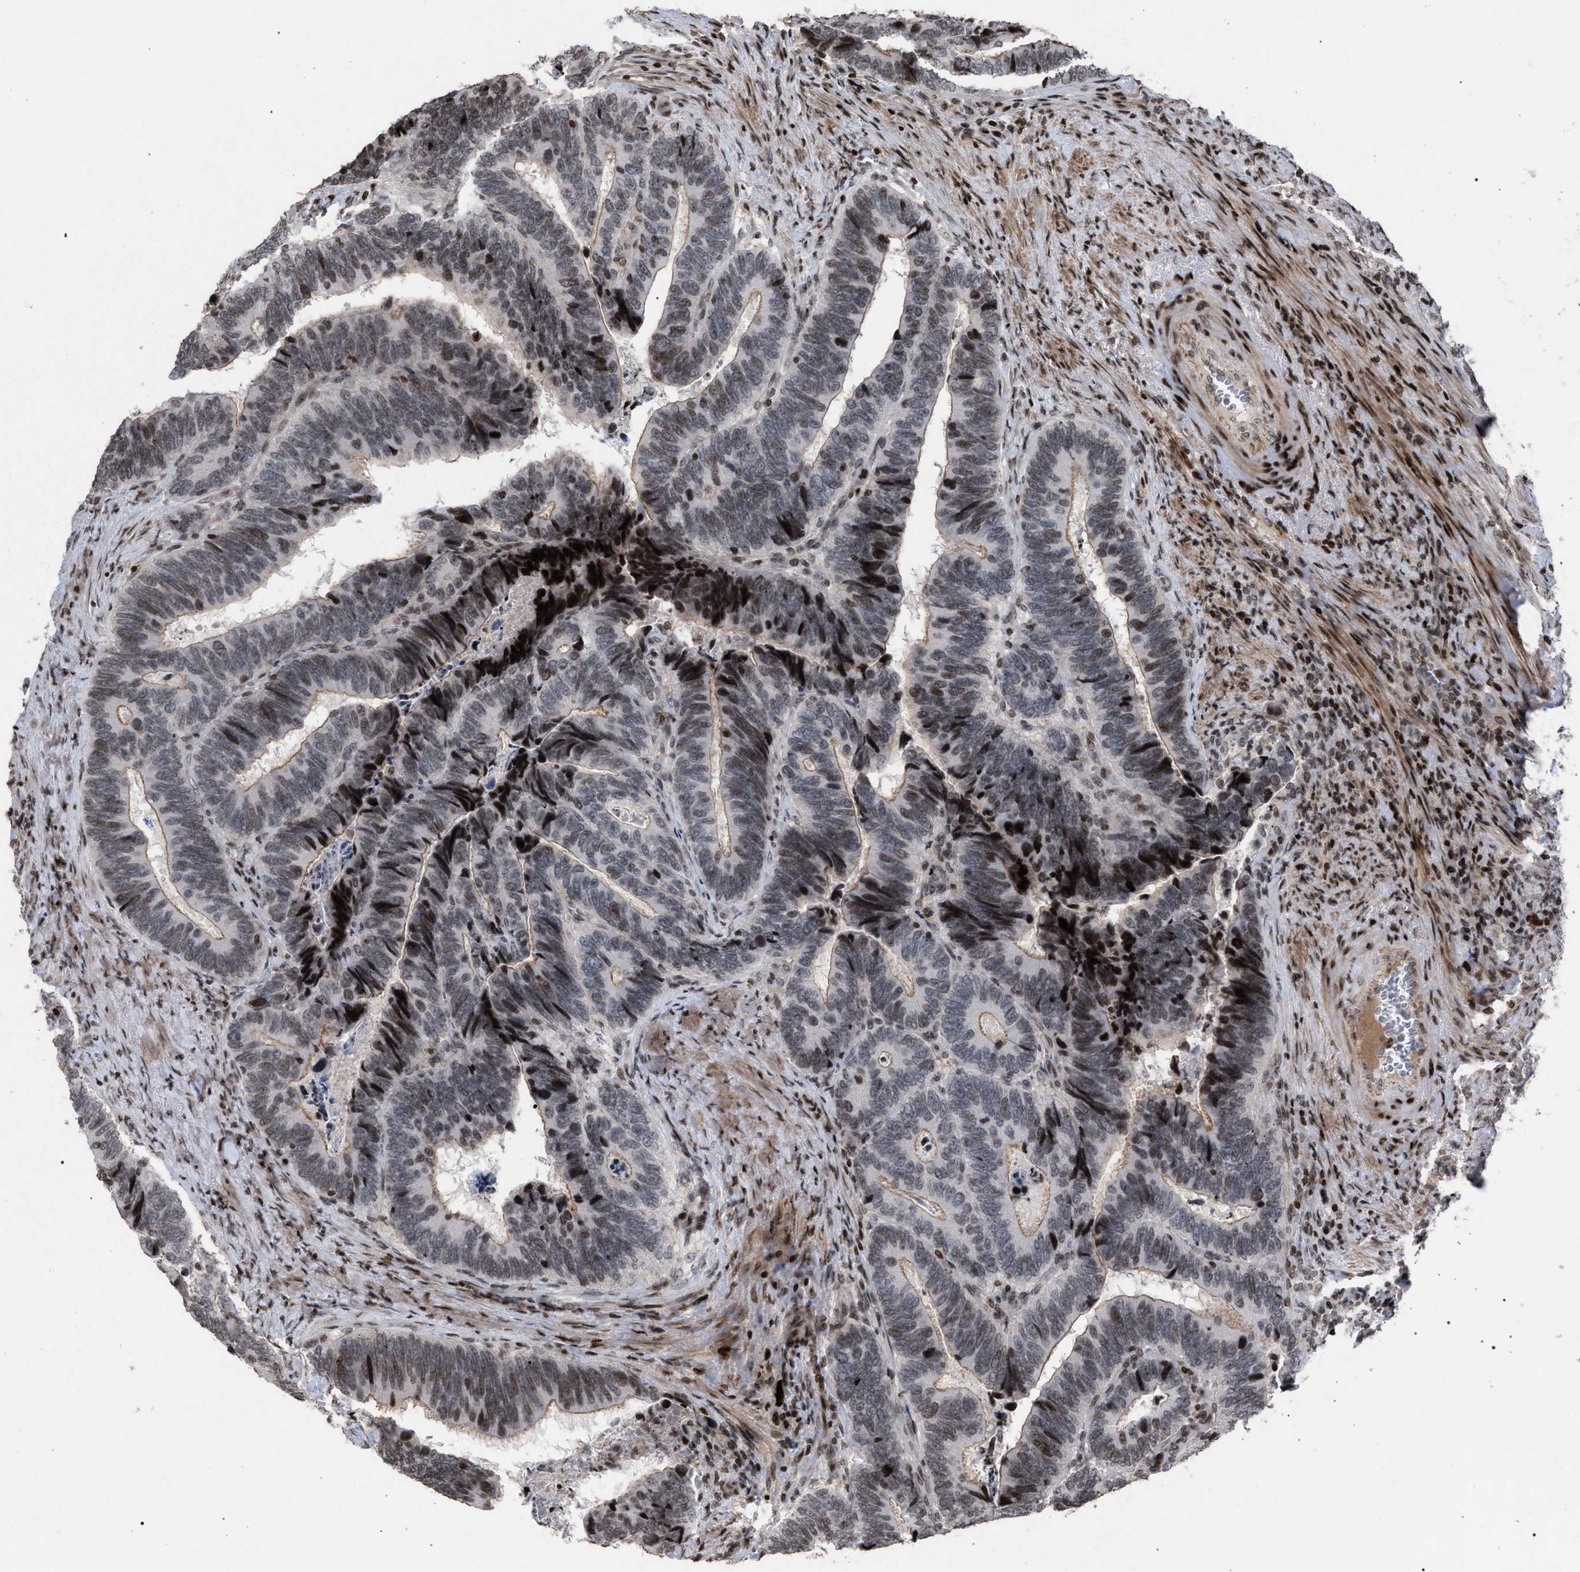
{"staining": {"intensity": "moderate", "quantity": "<25%", "location": "cytoplasmic/membranous,nuclear"}, "tissue": "colorectal cancer", "cell_type": "Tumor cells", "image_type": "cancer", "snomed": [{"axis": "morphology", "description": "Adenocarcinoma, NOS"}, {"axis": "topography", "description": "Colon"}], "caption": "High-magnification brightfield microscopy of colorectal cancer (adenocarcinoma) stained with DAB (brown) and counterstained with hematoxylin (blue). tumor cells exhibit moderate cytoplasmic/membranous and nuclear positivity is identified in approximately<25% of cells.", "gene": "FOXD3", "patient": {"sex": "male", "age": 72}}